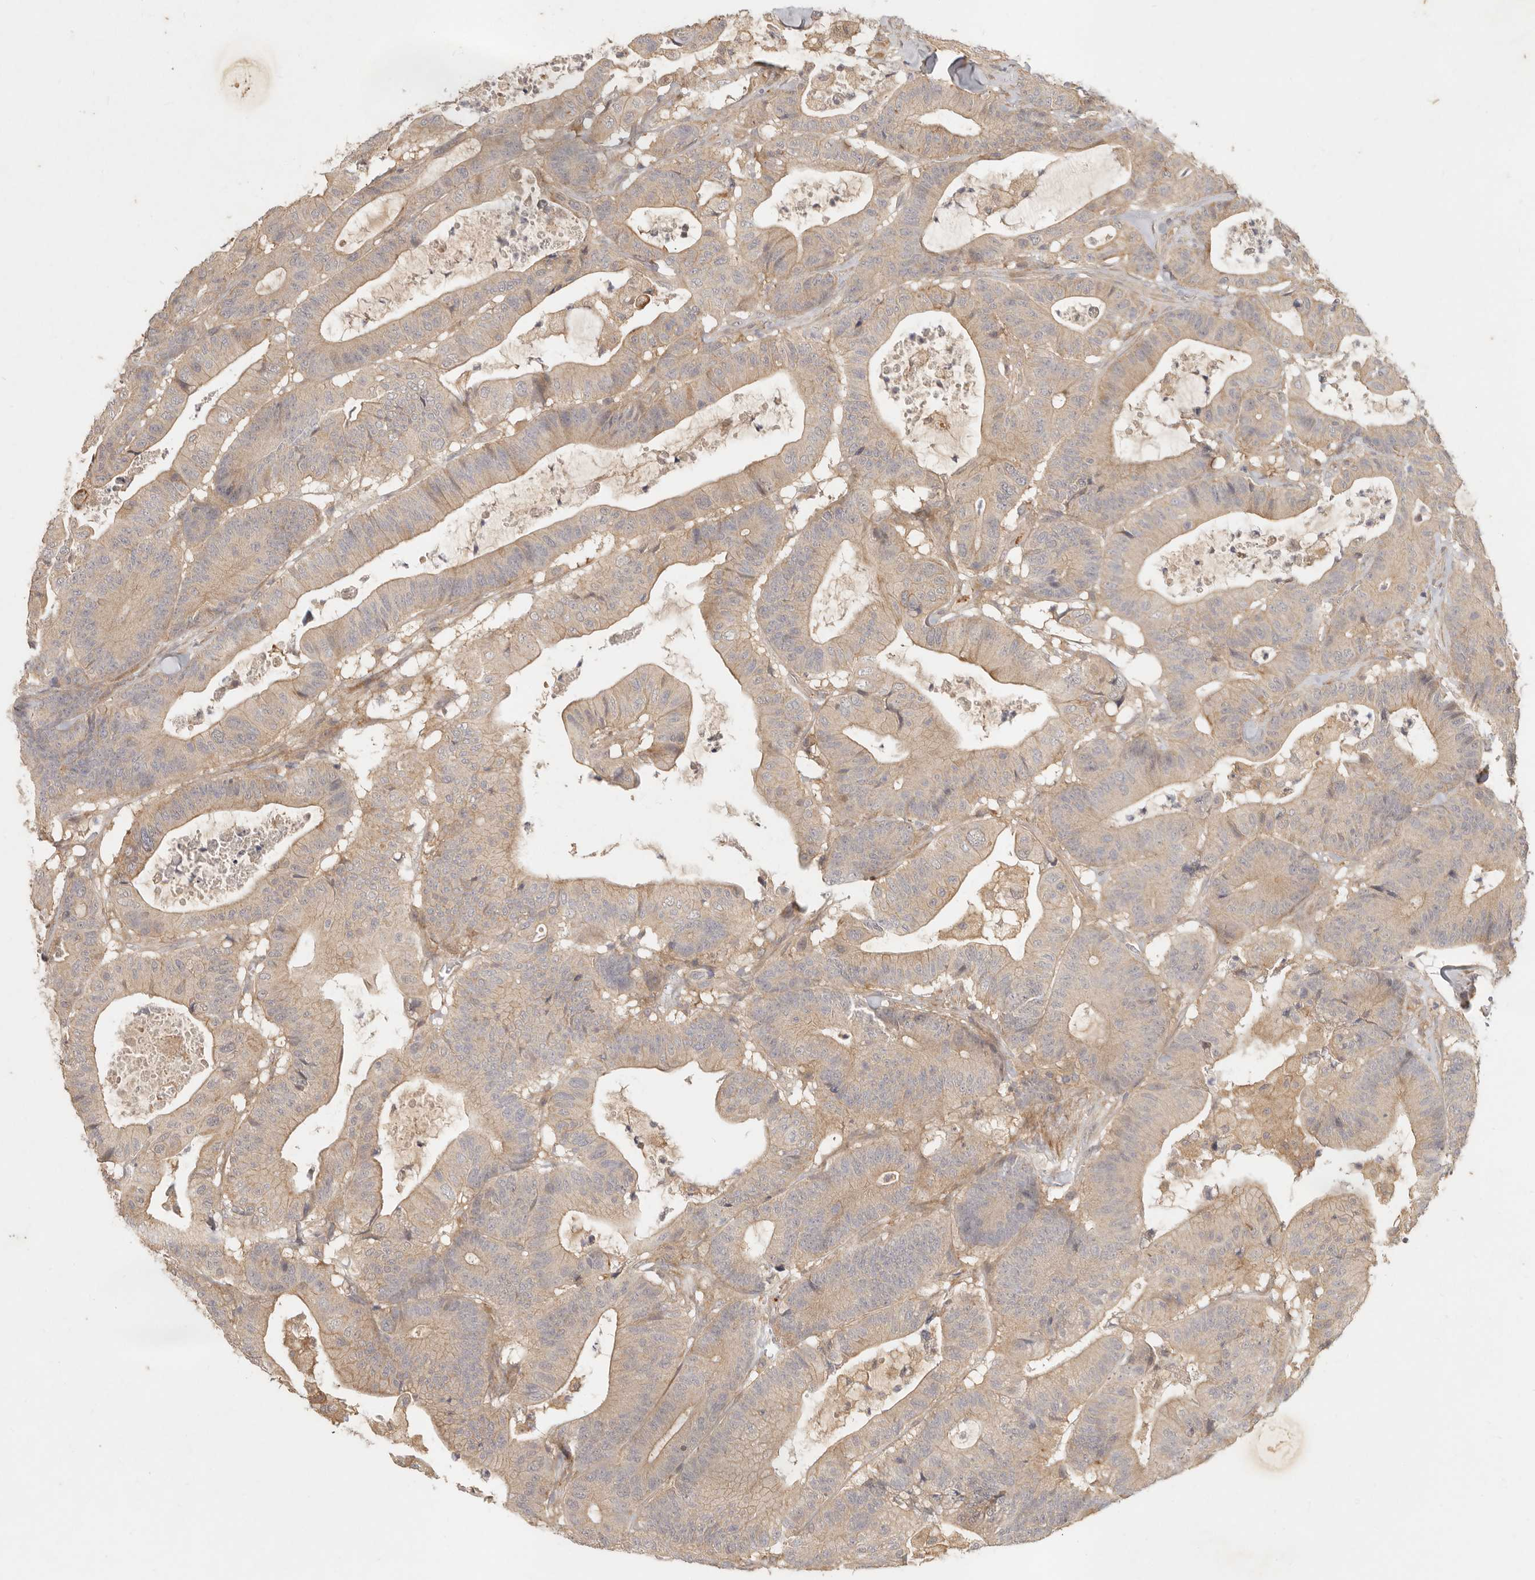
{"staining": {"intensity": "weak", "quantity": ">75%", "location": "cytoplasmic/membranous"}, "tissue": "colorectal cancer", "cell_type": "Tumor cells", "image_type": "cancer", "snomed": [{"axis": "morphology", "description": "Adenocarcinoma, NOS"}, {"axis": "topography", "description": "Colon"}], "caption": "This is a histology image of immunohistochemistry (IHC) staining of colorectal cancer (adenocarcinoma), which shows weak staining in the cytoplasmic/membranous of tumor cells.", "gene": "VIPR1", "patient": {"sex": "female", "age": 84}}